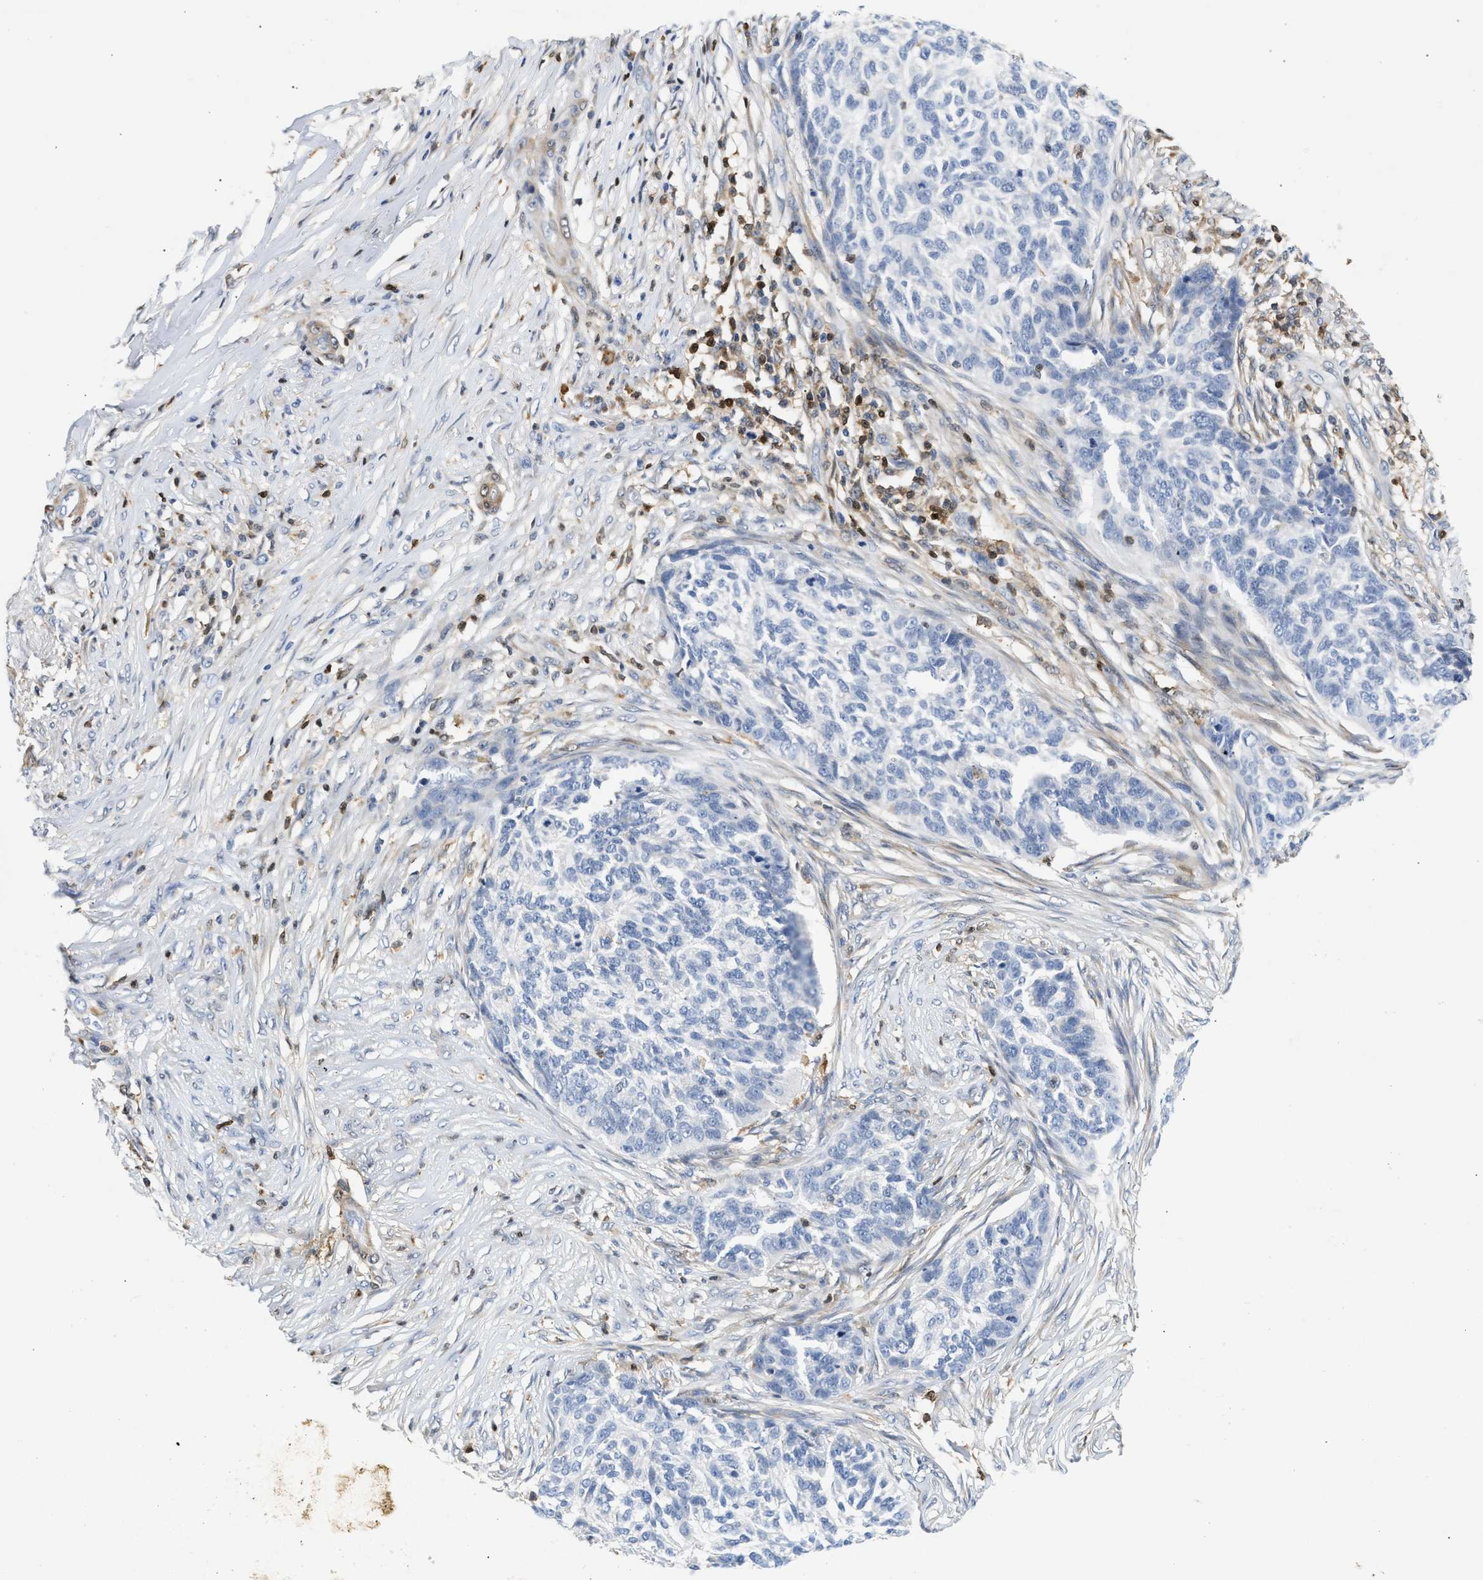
{"staining": {"intensity": "negative", "quantity": "none", "location": "none"}, "tissue": "skin cancer", "cell_type": "Tumor cells", "image_type": "cancer", "snomed": [{"axis": "morphology", "description": "Basal cell carcinoma"}, {"axis": "topography", "description": "Skin"}], "caption": "Skin cancer (basal cell carcinoma) stained for a protein using immunohistochemistry (IHC) exhibits no expression tumor cells.", "gene": "SLIT2", "patient": {"sex": "male", "age": 85}}